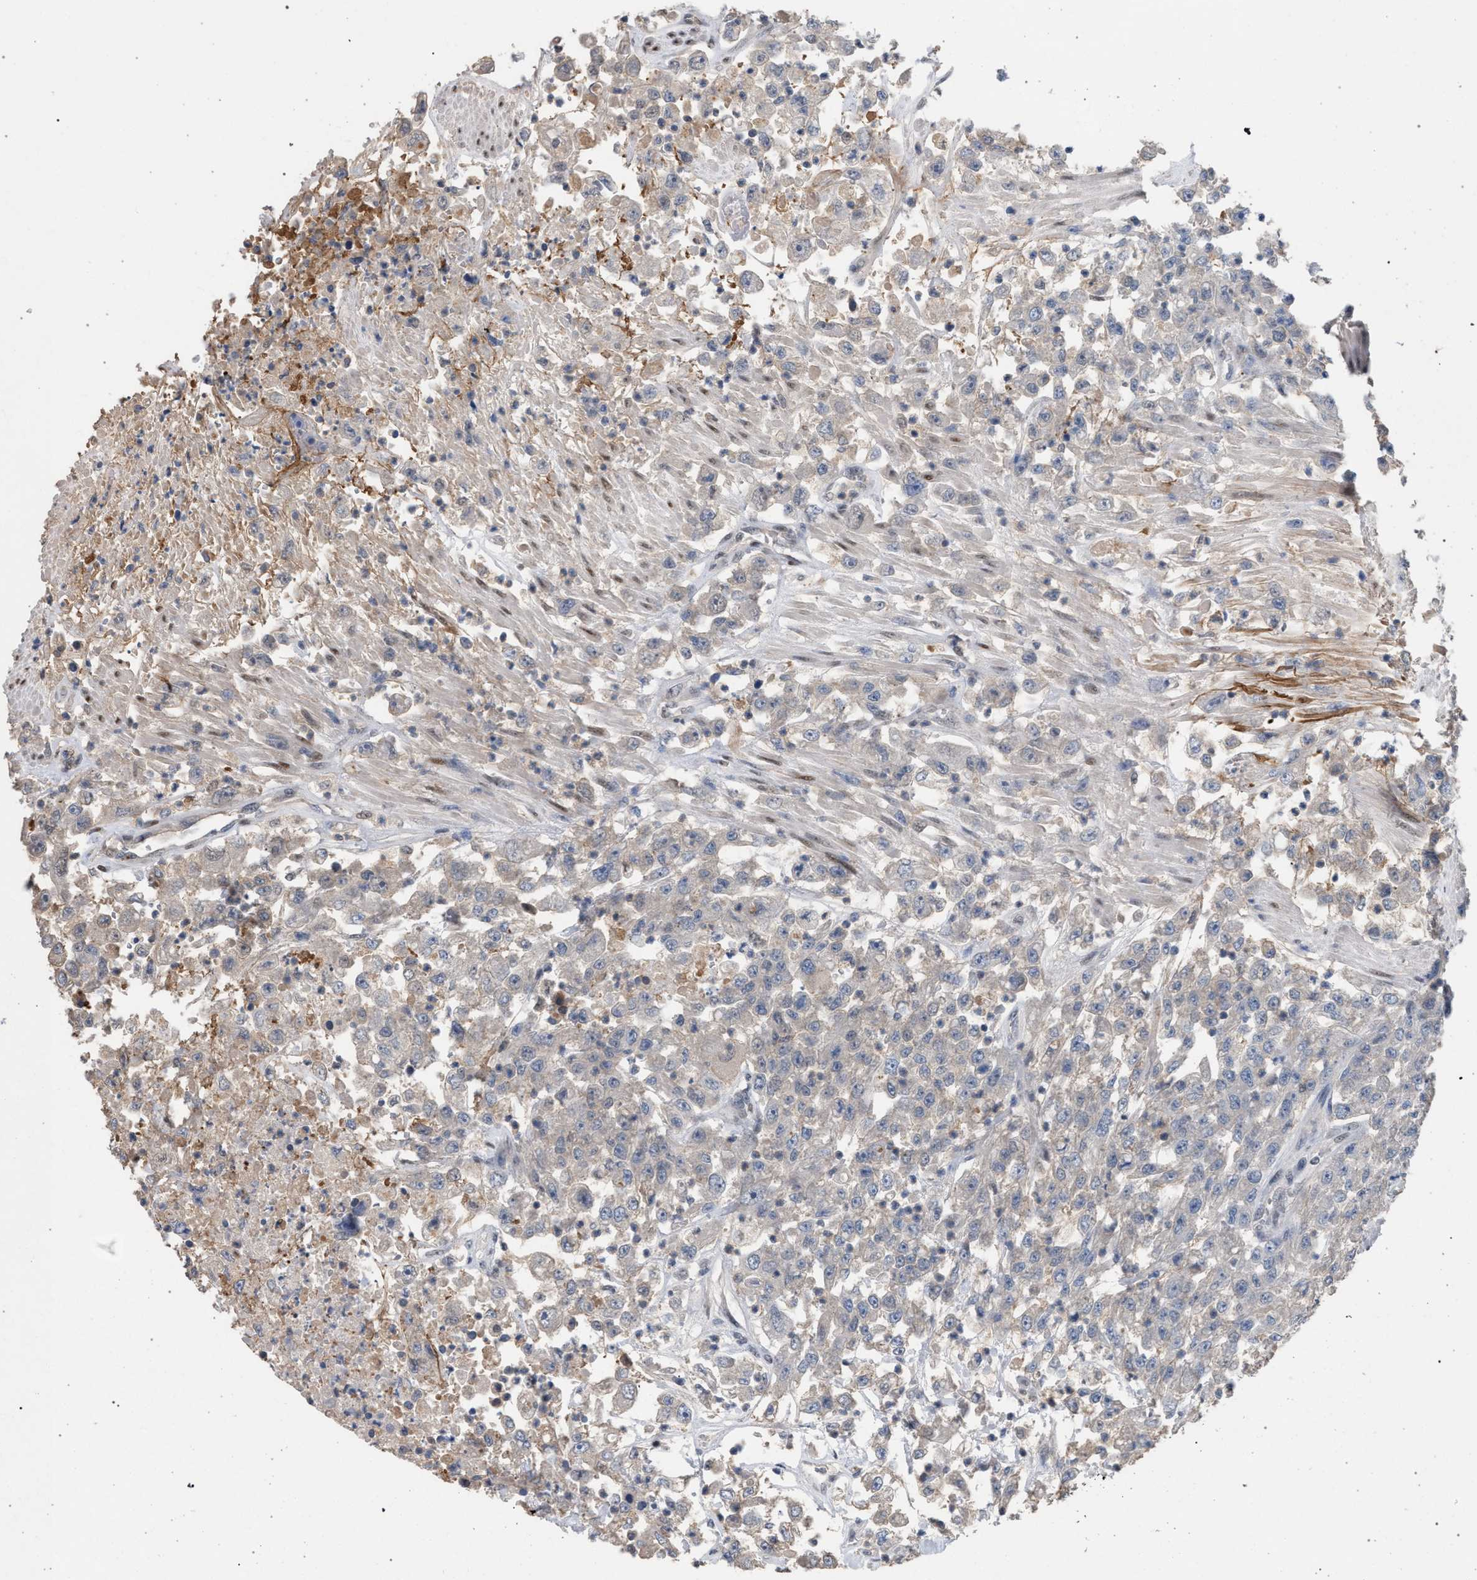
{"staining": {"intensity": "negative", "quantity": "none", "location": "none"}, "tissue": "urothelial cancer", "cell_type": "Tumor cells", "image_type": "cancer", "snomed": [{"axis": "morphology", "description": "Urothelial carcinoma, High grade"}, {"axis": "topography", "description": "Urinary bladder"}], "caption": "Tumor cells show no significant protein expression in high-grade urothelial carcinoma.", "gene": "TECPR1", "patient": {"sex": "male", "age": 46}}